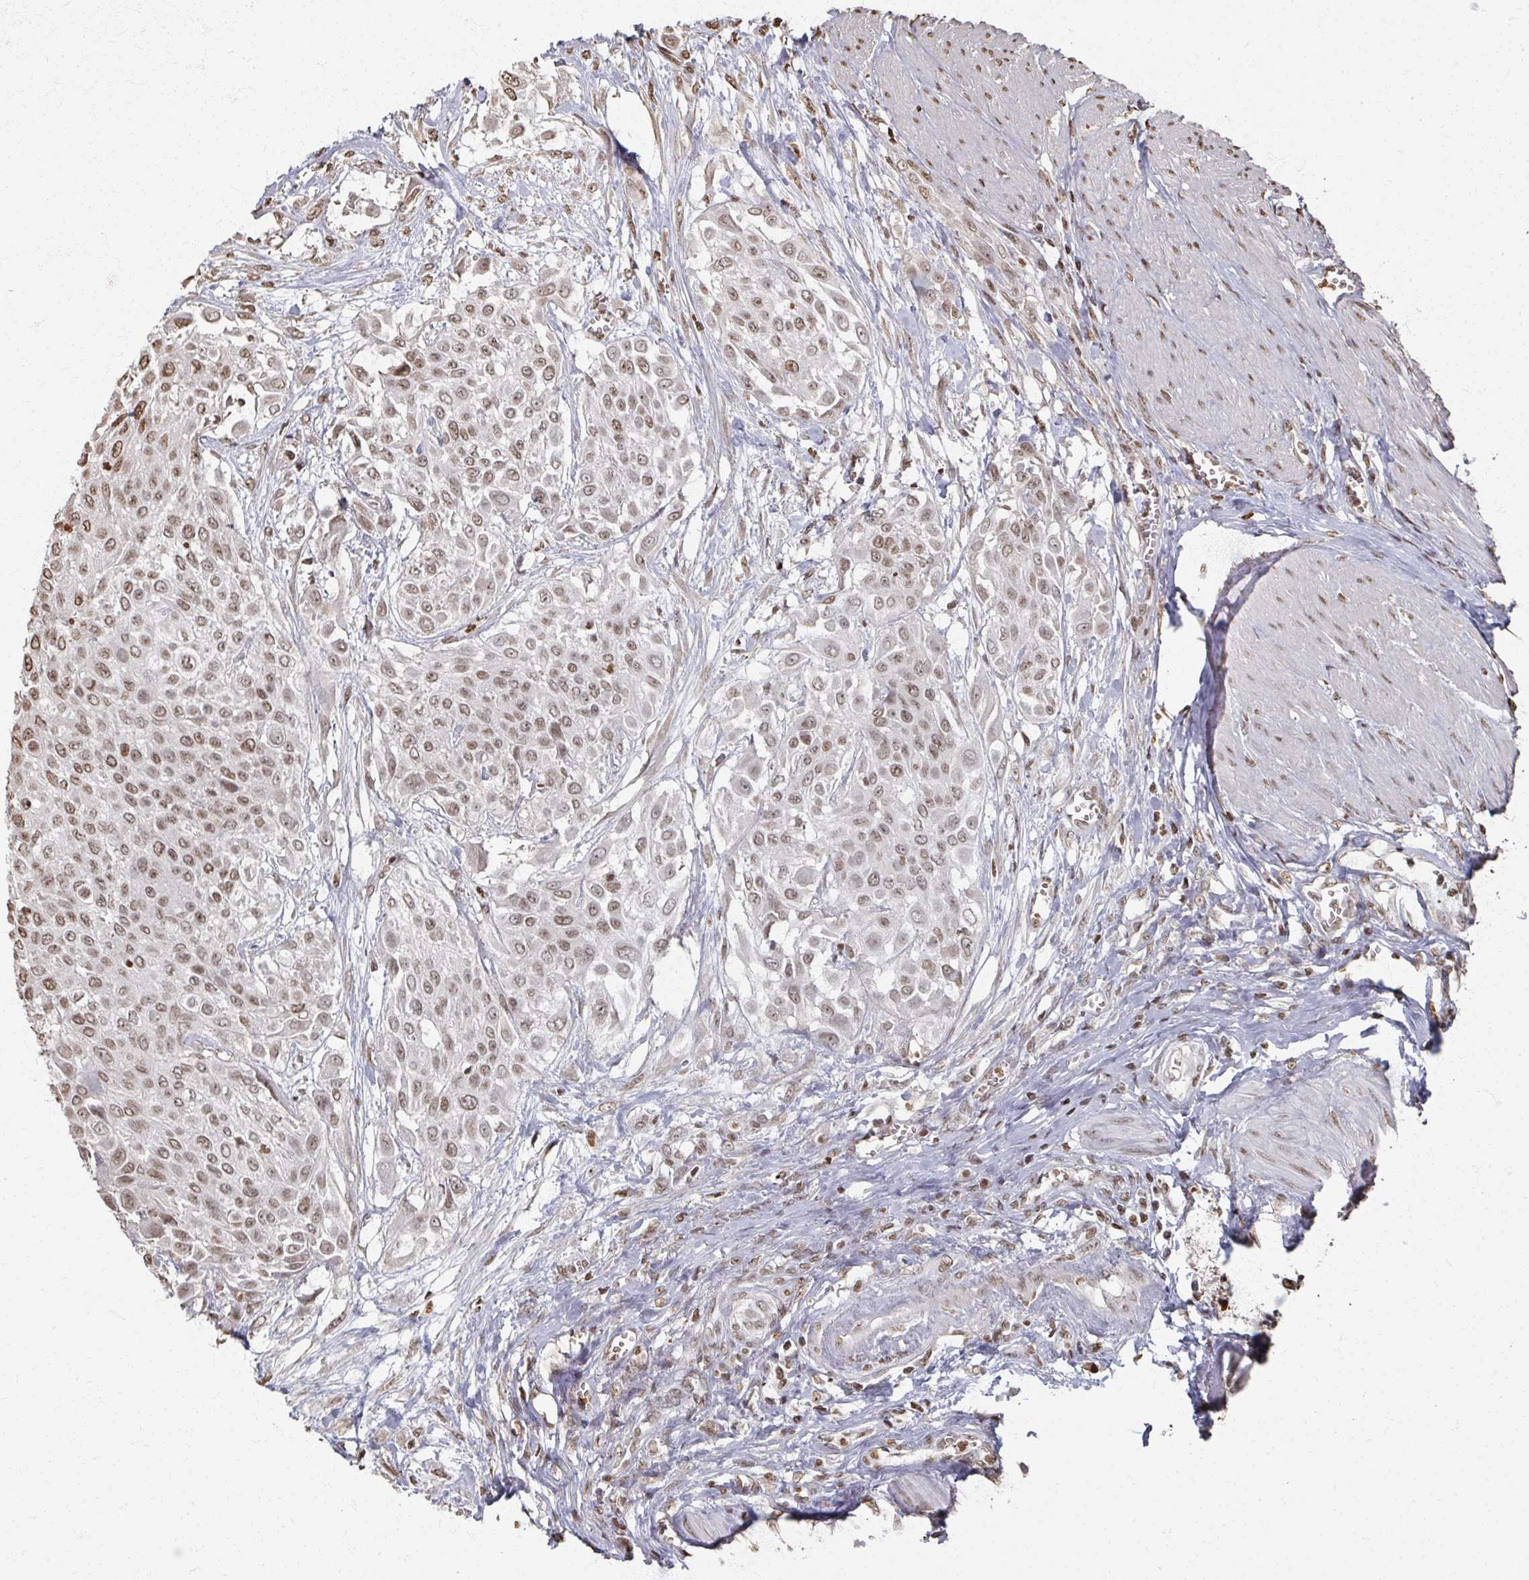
{"staining": {"intensity": "moderate", "quantity": ">75%", "location": "nuclear"}, "tissue": "urothelial cancer", "cell_type": "Tumor cells", "image_type": "cancer", "snomed": [{"axis": "morphology", "description": "Urothelial carcinoma, High grade"}, {"axis": "topography", "description": "Urinary bladder"}], "caption": "Protein expression analysis of human high-grade urothelial carcinoma reveals moderate nuclear positivity in approximately >75% of tumor cells.", "gene": "DCUN1D5", "patient": {"sex": "male", "age": 57}}